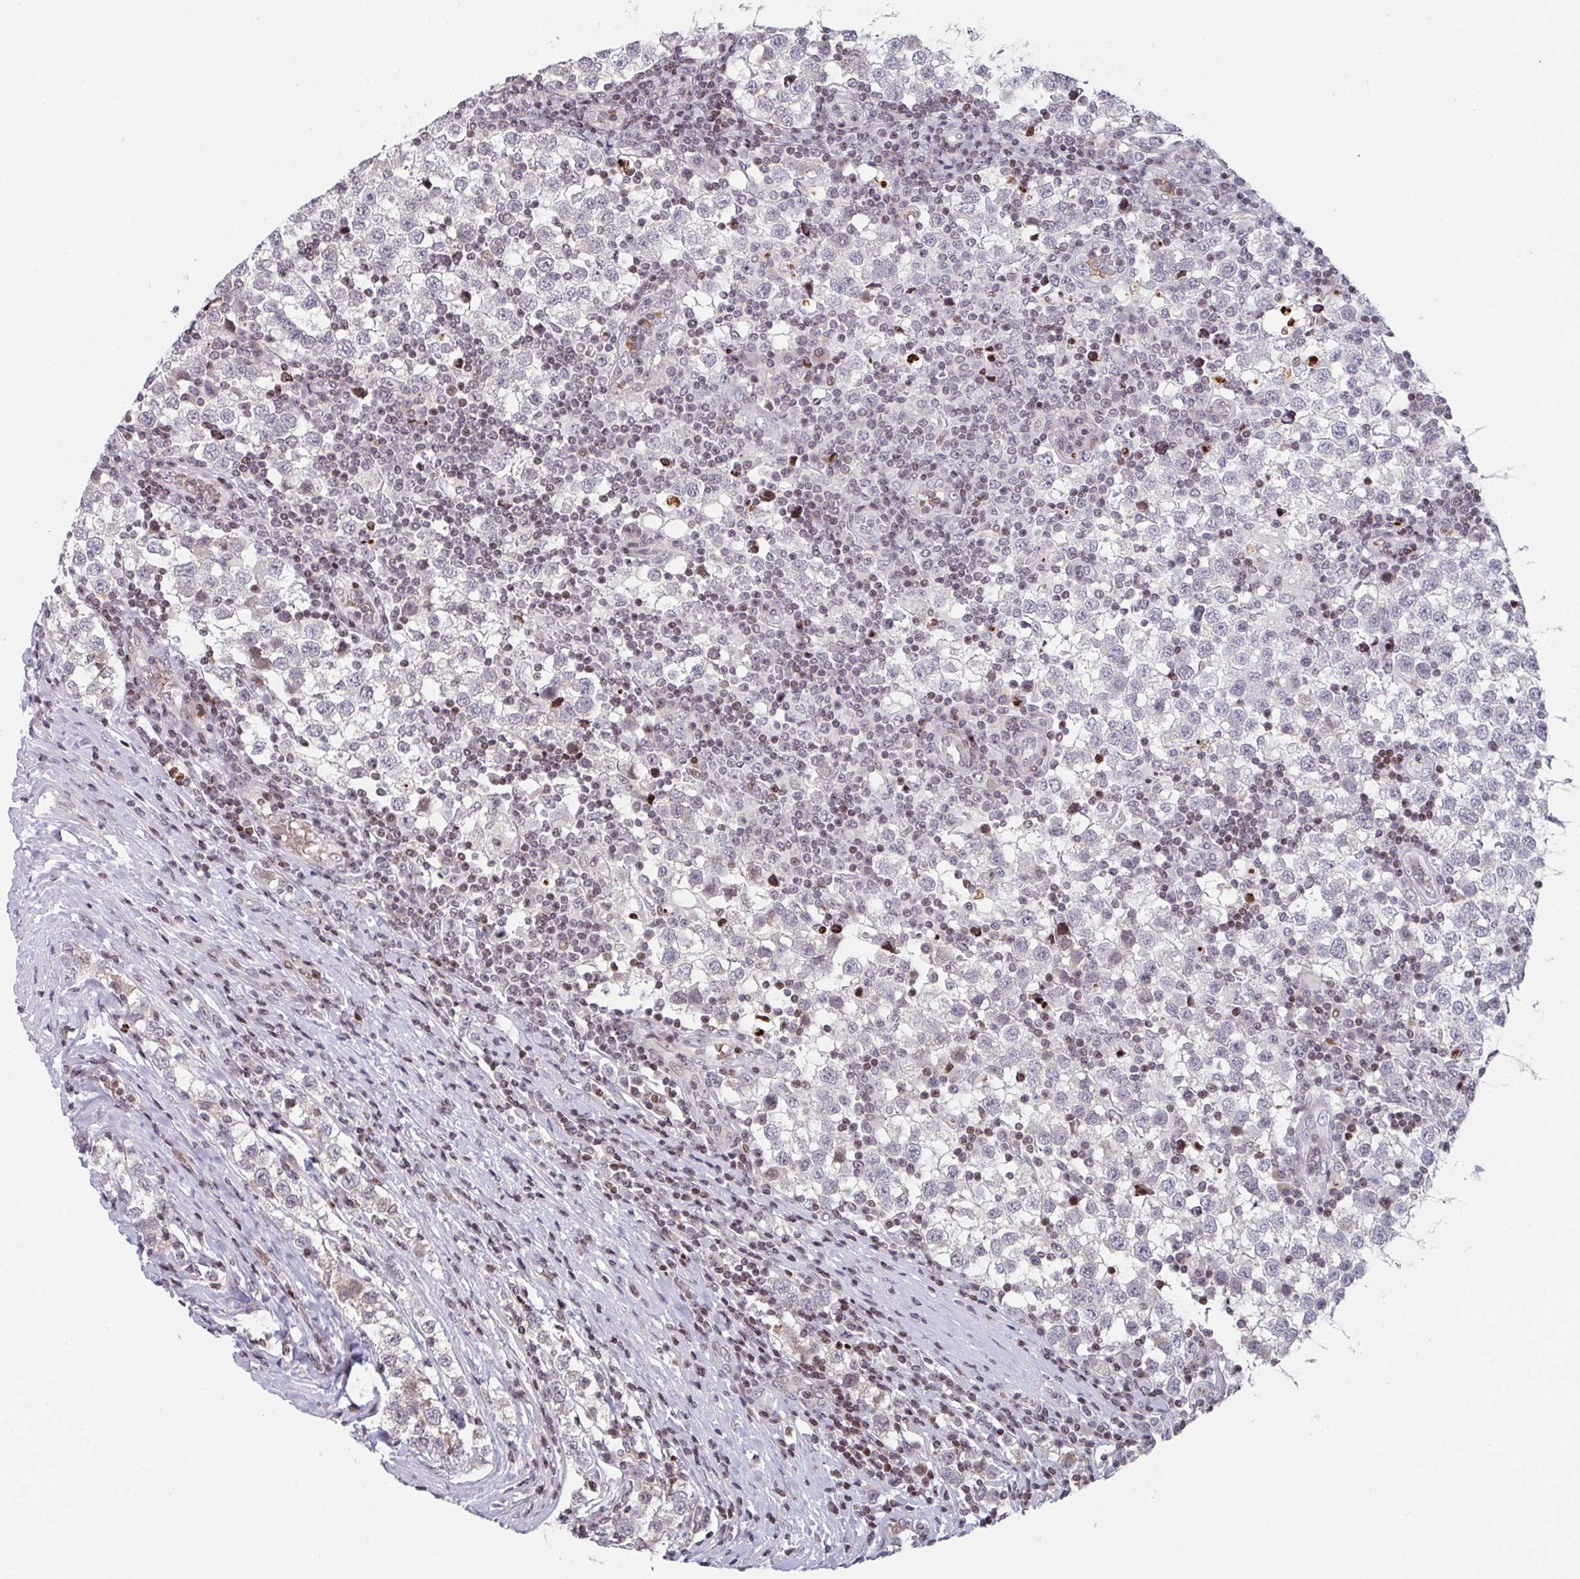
{"staining": {"intensity": "negative", "quantity": "none", "location": "none"}, "tissue": "testis cancer", "cell_type": "Tumor cells", "image_type": "cancer", "snomed": [{"axis": "morphology", "description": "Seminoma, NOS"}, {"axis": "topography", "description": "Testis"}], "caption": "Testis cancer stained for a protein using immunohistochemistry (IHC) shows no staining tumor cells.", "gene": "PCDHB8", "patient": {"sex": "male", "age": 34}}